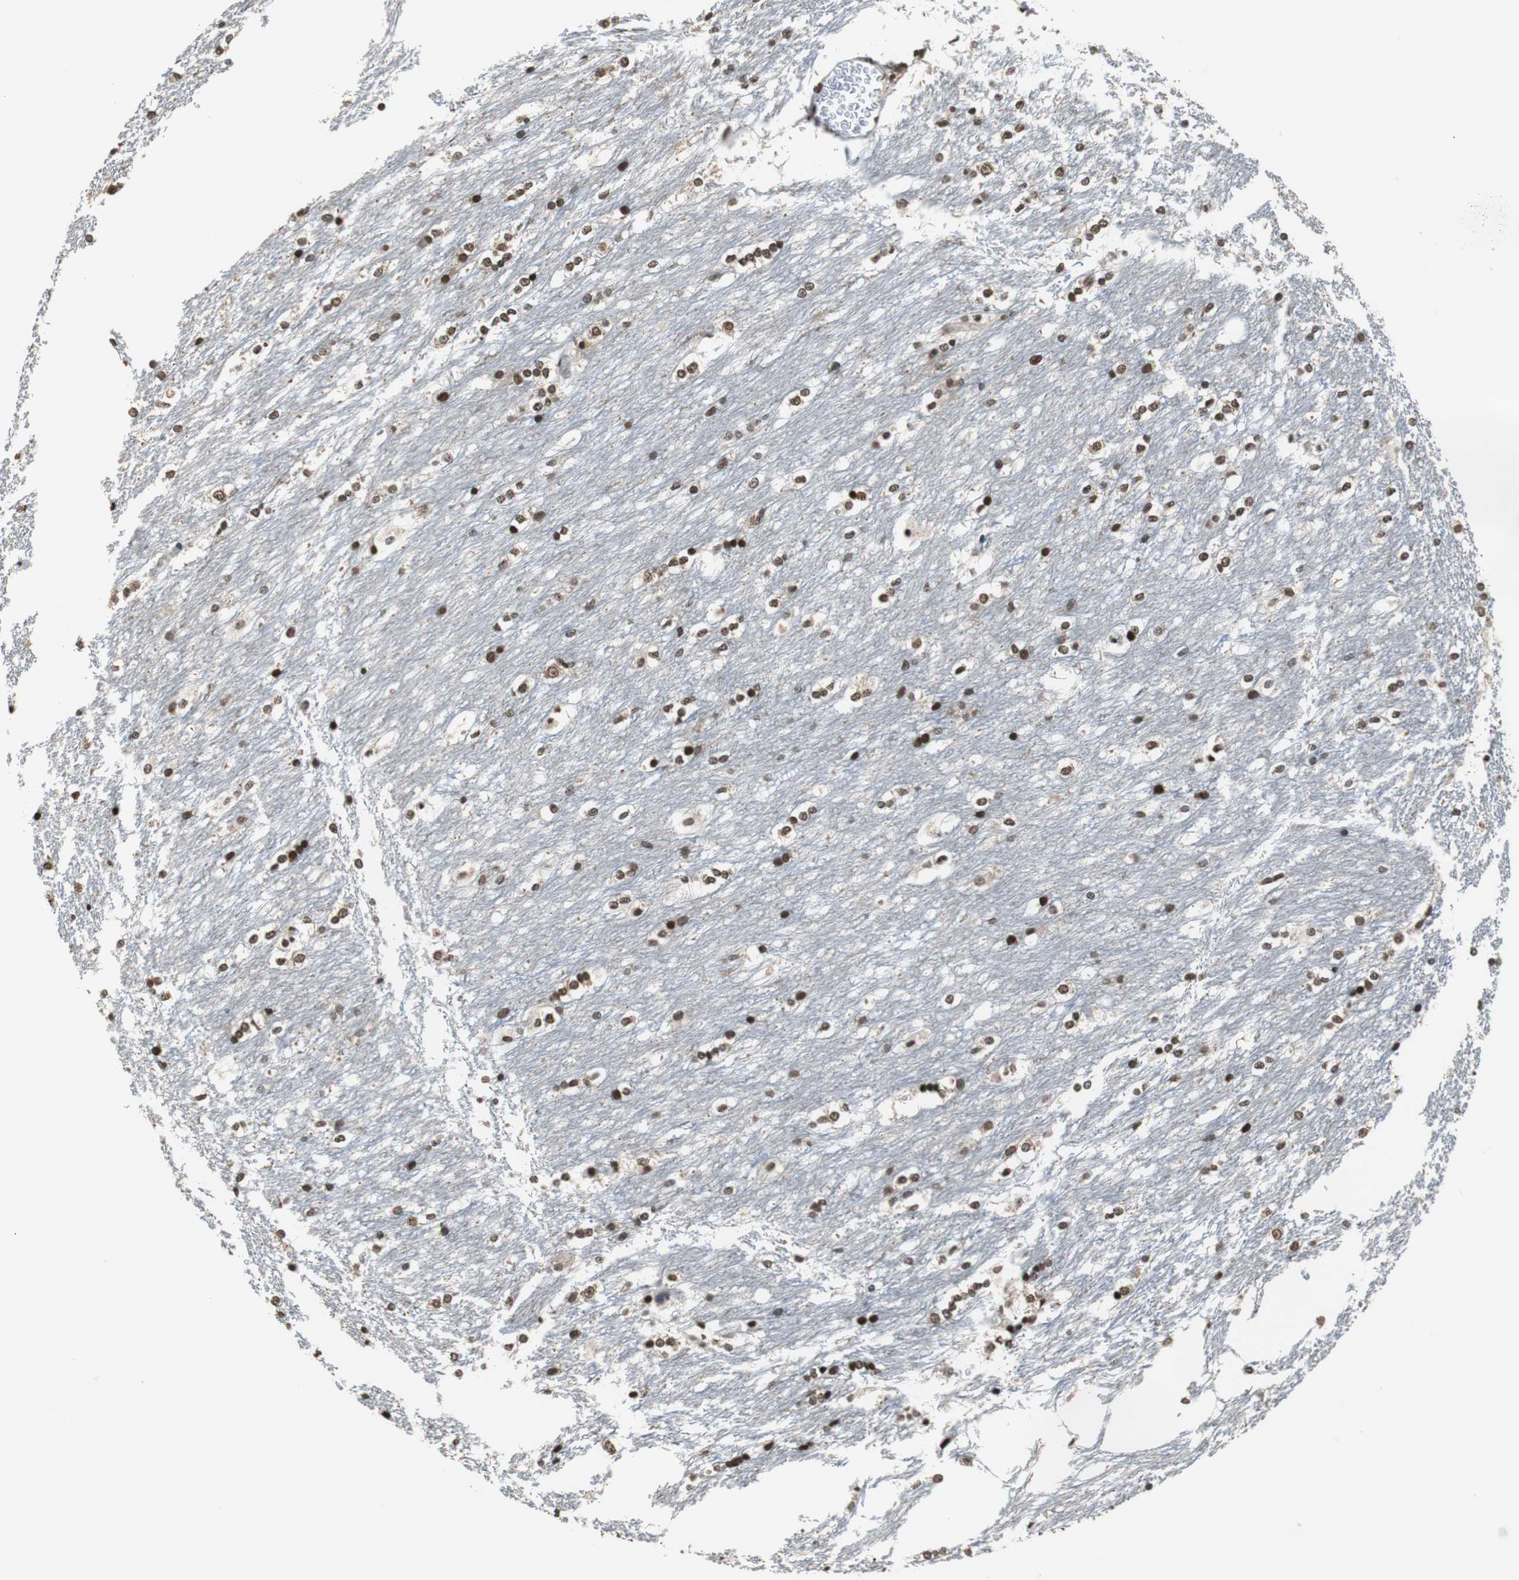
{"staining": {"intensity": "strong", "quantity": ">75%", "location": "nuclear"}, "tissue": "caudate", "cell_type": "Glial cells", "image_type": "normal", "snomed": [{"axis": "morphology", "description": "Normal tissue, NOS"}, {"axis": "topography", "description": "Lateral ventricle wall"}], "caption": "DAB (3,3'-diaminobenzidine) immunohistochemical staining of unremarkable caudate demonstrates strong nuclear protein positivity in approximately >75% of glial cells.", "gene": "REST", "patient": {"sex": "female", "age": 19}}